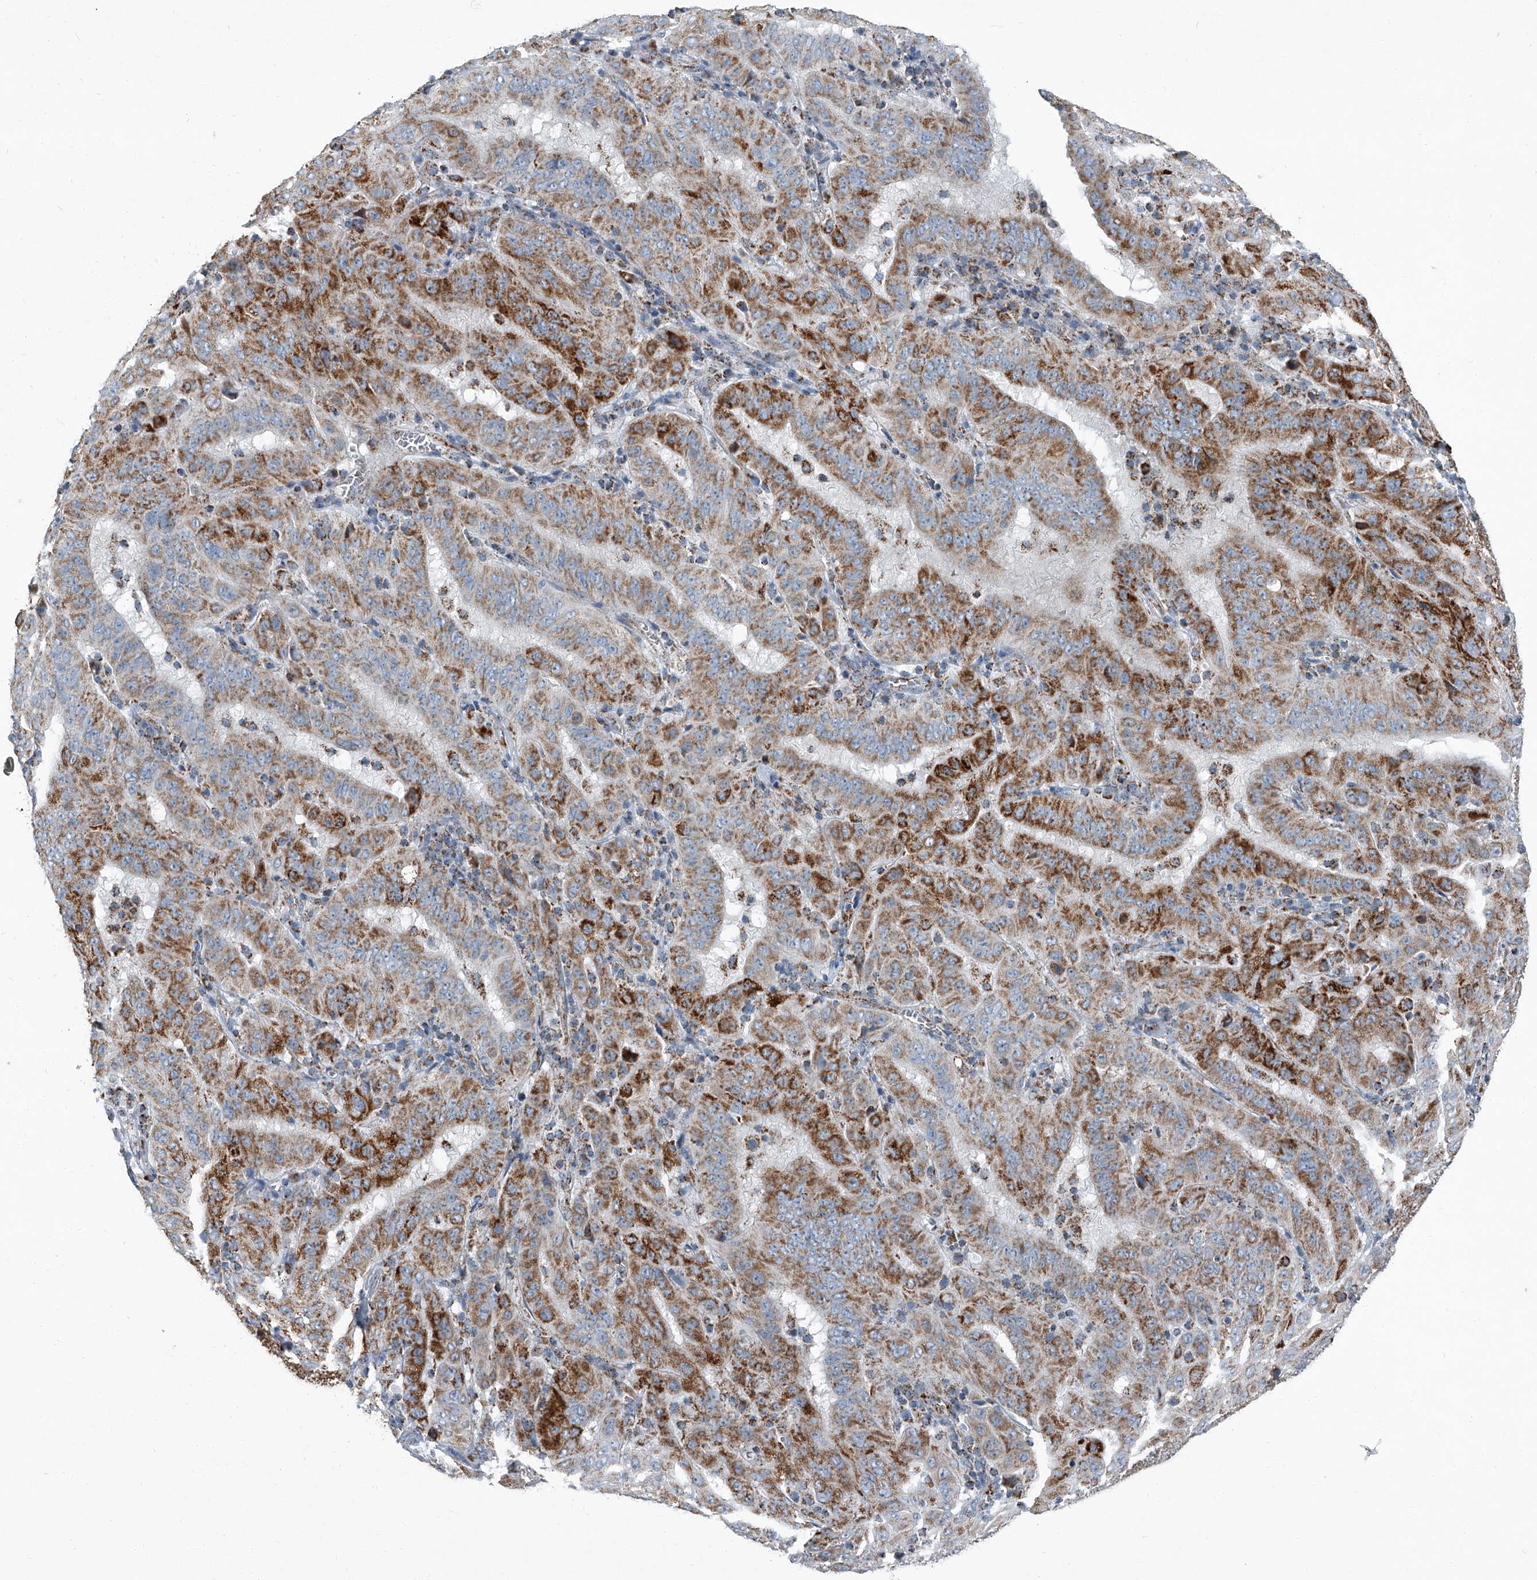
{"staining": {"intensity": "moderate", "quantity": ">75%", "location": "cytoplasmic/membranous"}, "tissue": "pancreatic cancer", "cell_type": "Tumor cells", "image_type": "cancer", "snomed": [{"axis": "morphology", "description": "Adenocarcinoma, NOS"}, {"axis": "topography", "description": "Pancreas"}], "caption": "IHC of pancreatic cancer demonstrates medium levels of moderate cytoplasmic/membranous expression in about >75% of tumor cells.", "gene": "CHRNA7", "patient": {"sex": "male", "age": 63}}